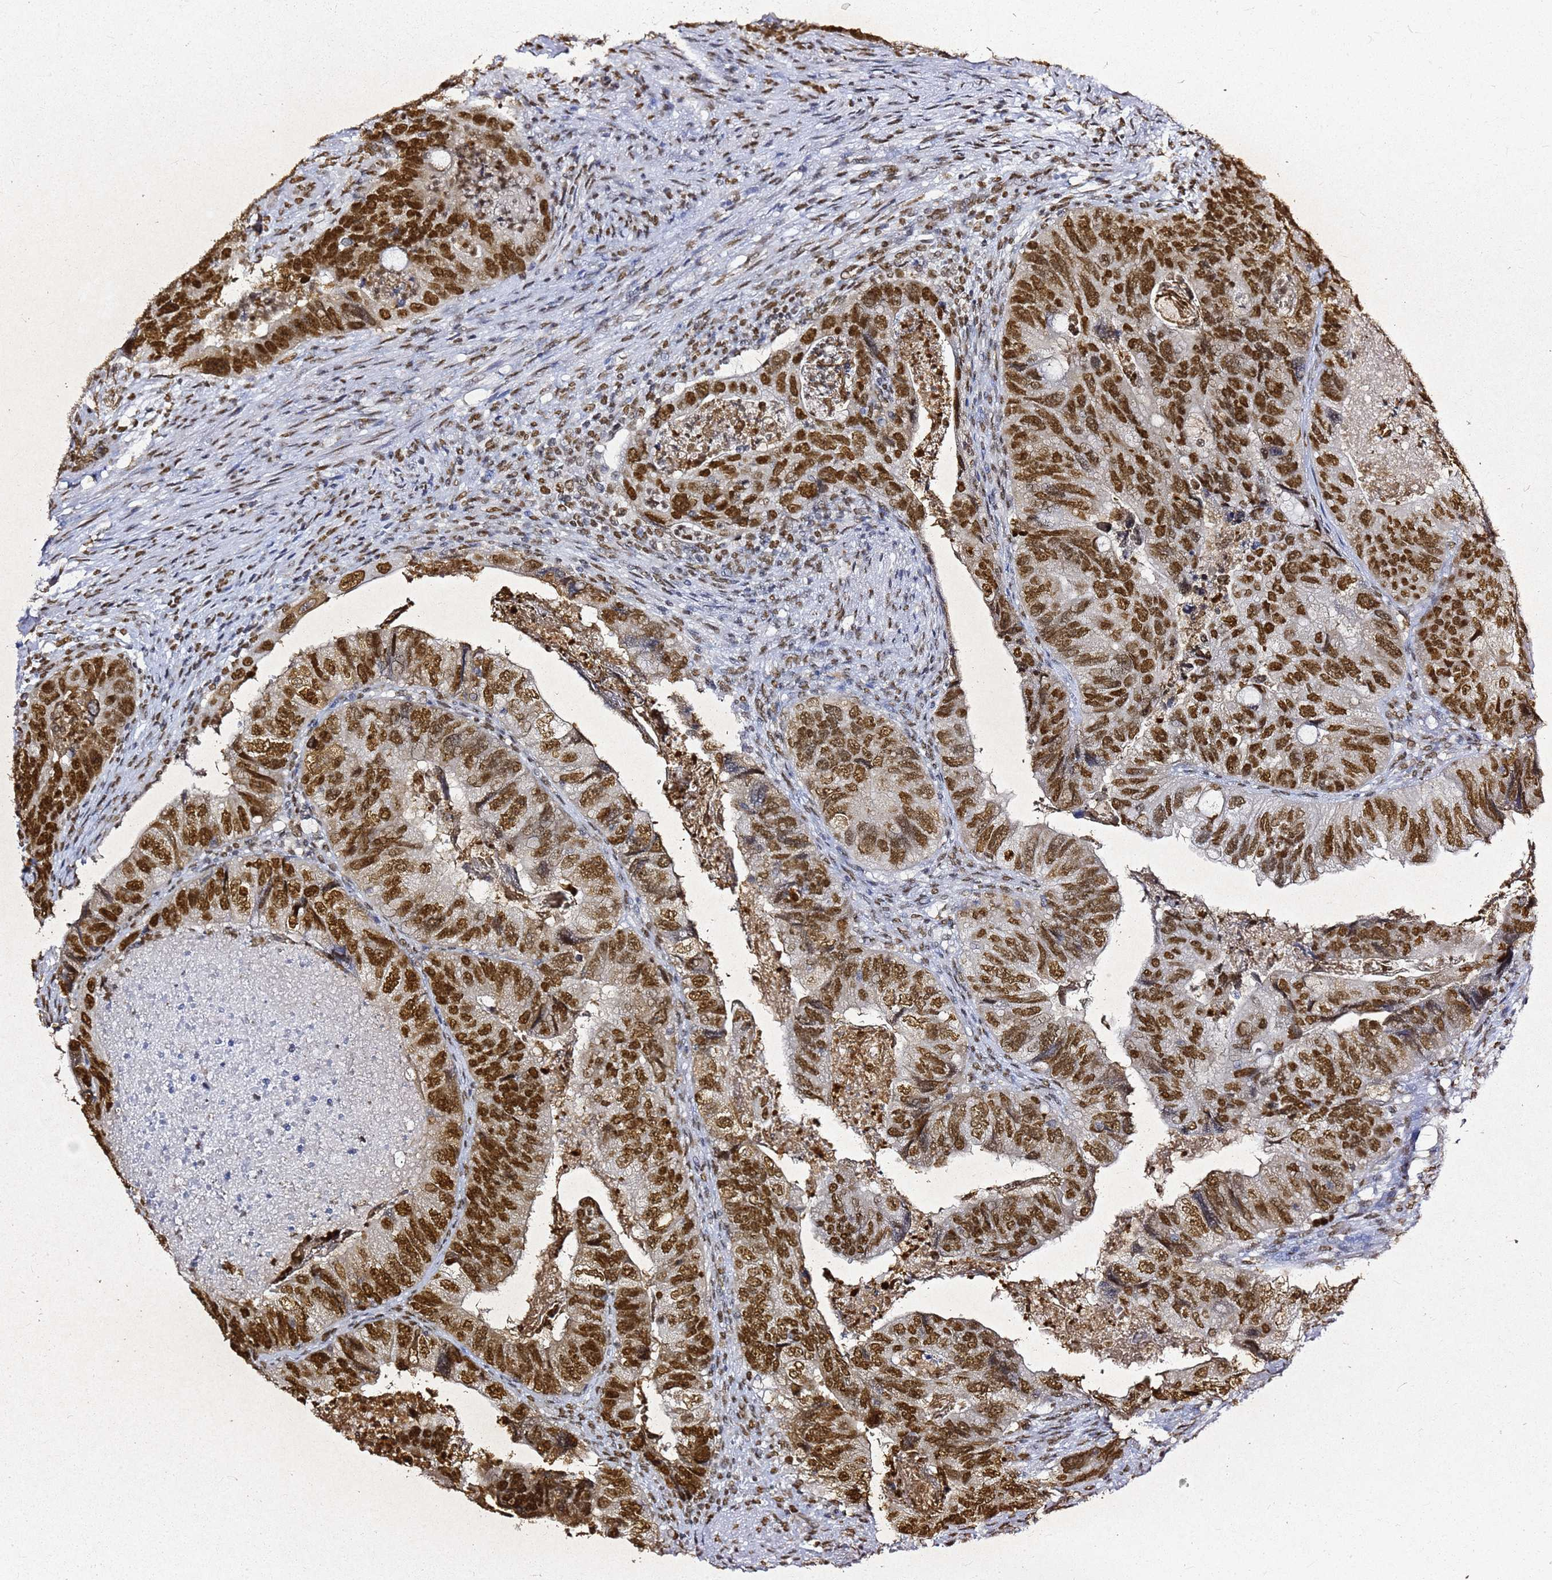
{"staining": {"intensity": "strong", "quantity": ">75%", "location": "nuclear"}, "tissue": "colorectal cancer", "cell_type": "Tumor cells", "image_type": "cancer", "snomed": [{"axis": "morphology", "description": "Adenocarcinoma, NOS"}, {"axis": "topography", "description": "Rectum"}], "caption": "Protein expression analysis of adenocarcinoma (colorectal) shows strong nuclear expression in approximately >75% of tumor cells.", "gene": "APEX1", "patient": {"sex": "male", "age": 63}}